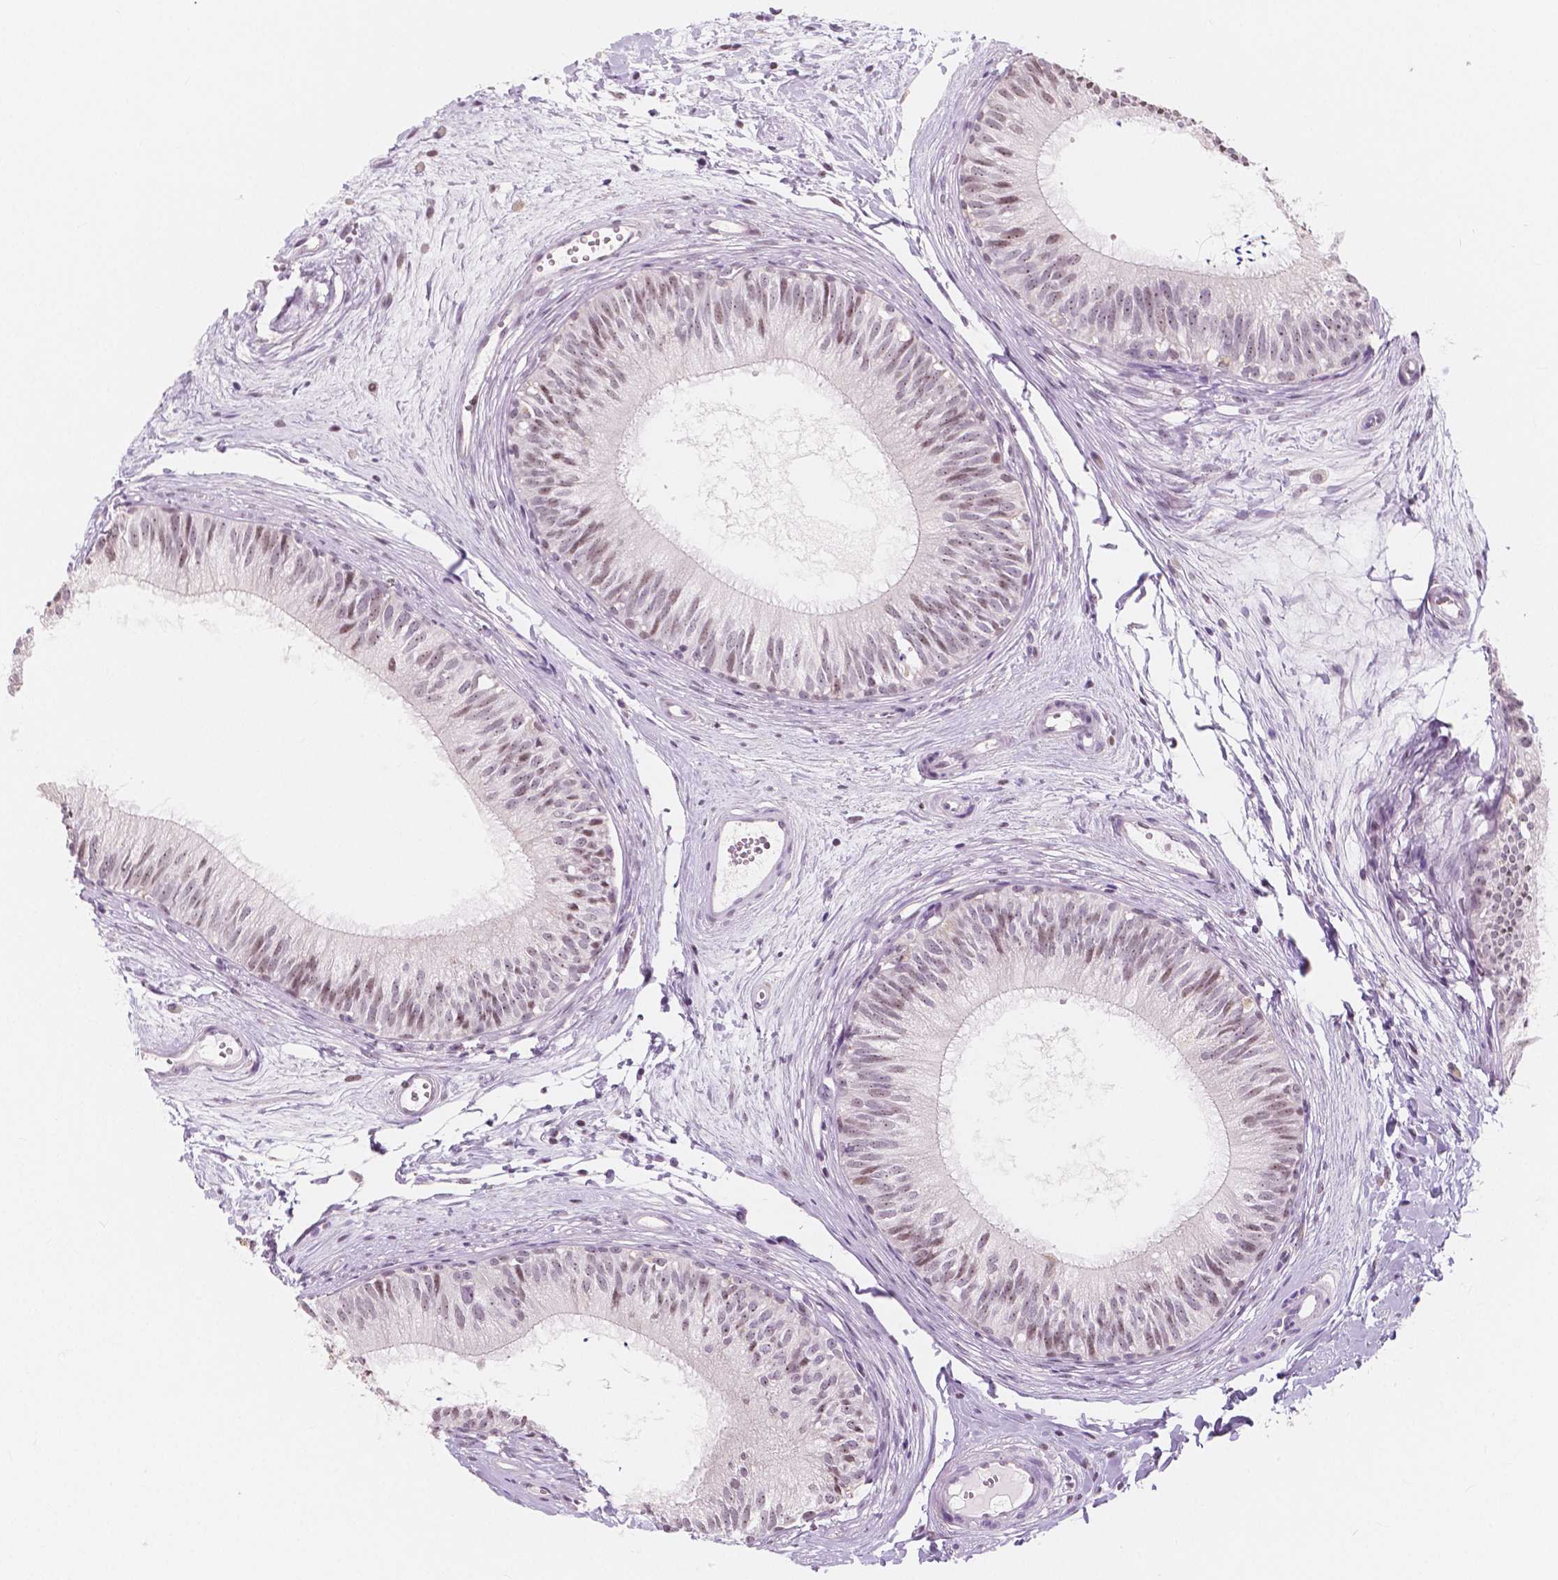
{"staining": {"intensity": "weak", "quantity": "25%-75%", "location": "nuclear"}, "tissue": "epididymis", "cell_type": "Glandular cells", "image_type": "normal", "snomed": [{"axis": "morphology", "description": "Normal tissue, NOS"}, {"axis": "topography", "description": "Epididymis"}], "caption": "Protein expression by IHC demonstrates weak nuclear positivity in about 25%-75% of glandular cells in unremarkable epididymis.", "gene": "NOLC1", "patient": {"sex": "male", "age": 29}}